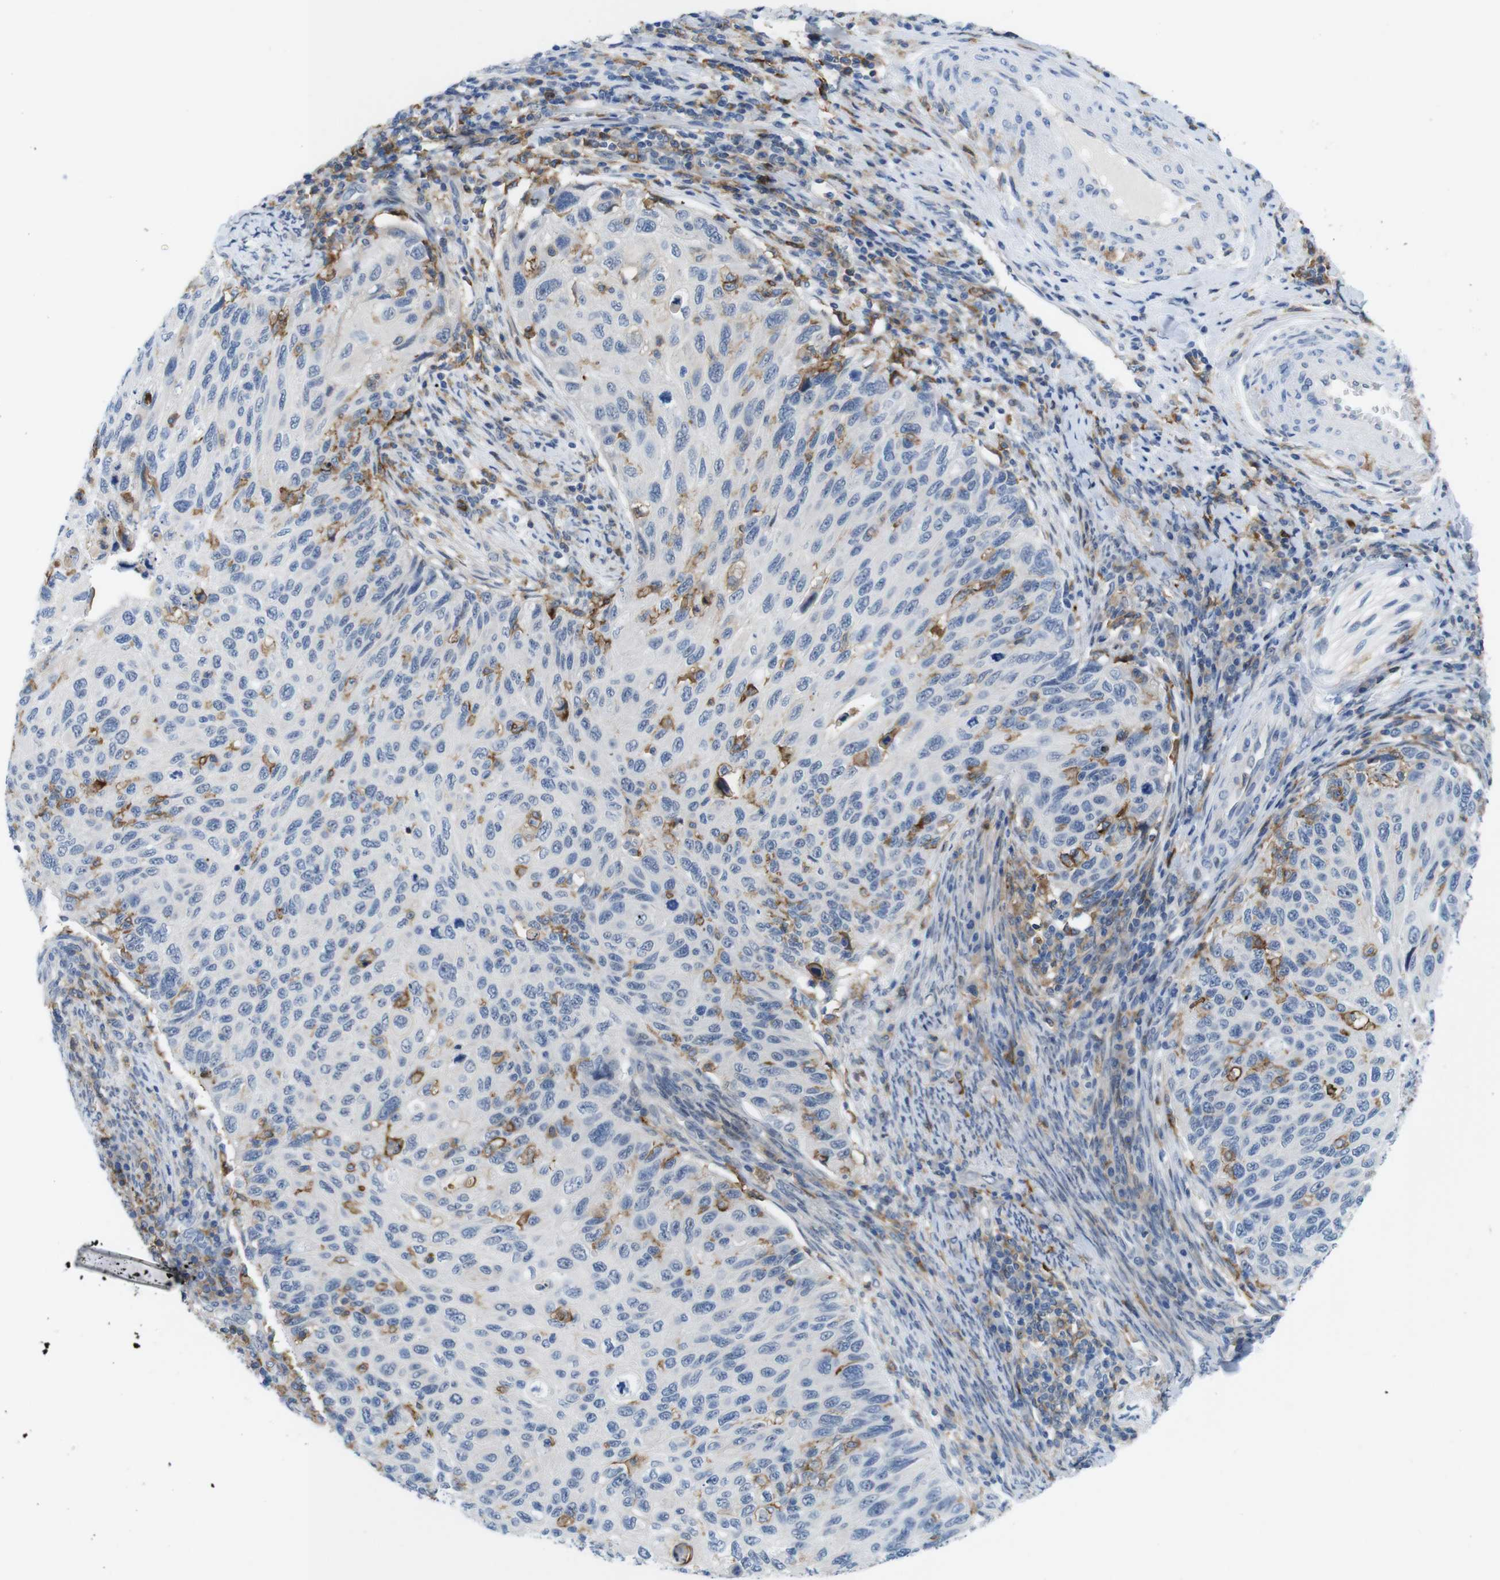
{"staining": {"intensity": "negative", "quantity": "none", "location": "none"}, "tissue": "cervical cancer", "cell_type": "Tumor cells", "image_type": "cancer", "snomed": [{"axis": "morphology", "description": "Squamous cell carcinoma, NOS"}, {"axis": "topography", "description": "Cervix"}], "caption": "Tumor cells show no significant expression in cervical cancer (squamous cell carcinoma).", "gene": "CD300C", "patient": {"sex": "female", "age": 70}}